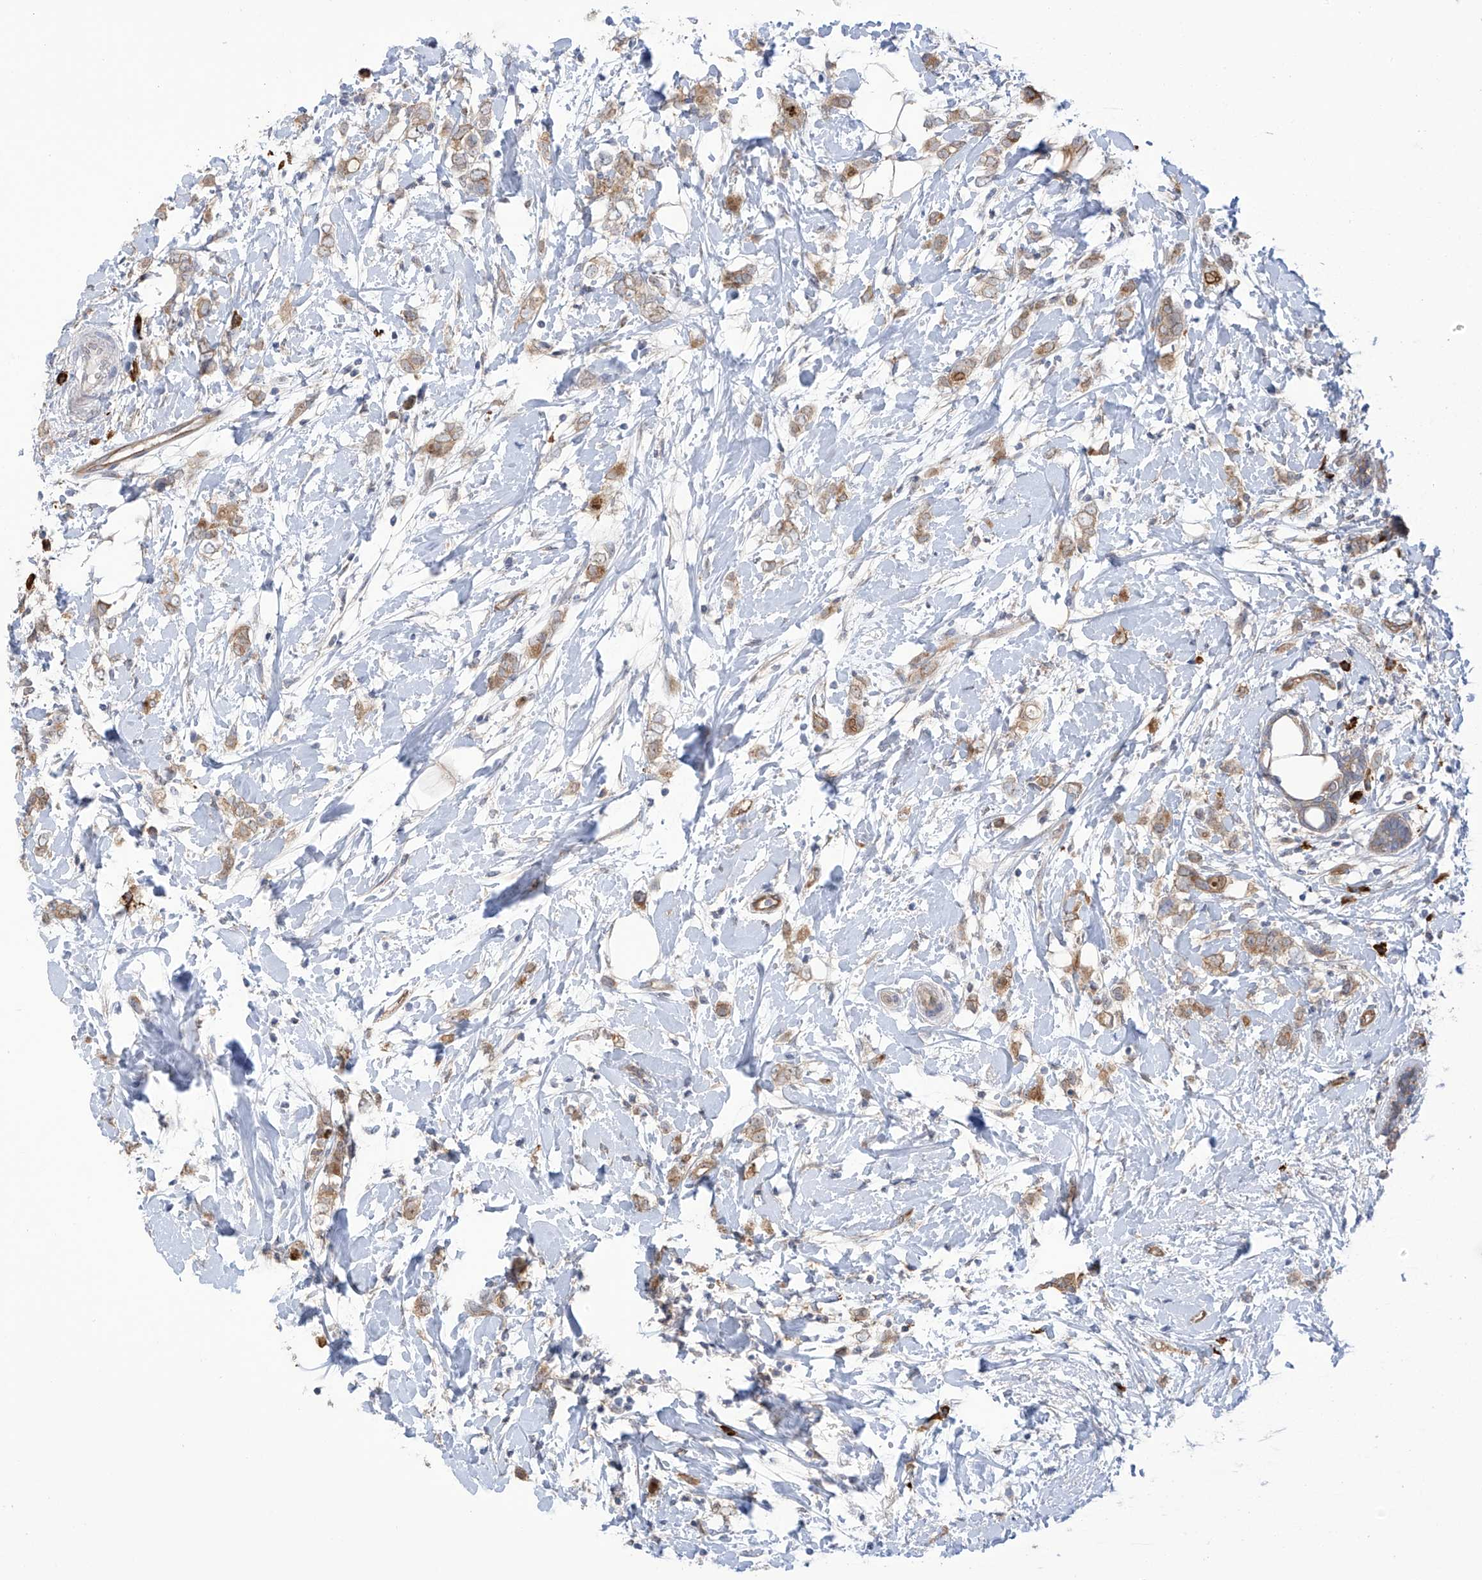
{"staining": {"intensity": "weak", "quantity": ">75%", "location": "cytoplasmic/membranous"}, "tissue": "breast cancer", "cell_type": "Tumor cells", "image_type": "cancer", "snomed": [{"axis": "morphology", "description": "Normal tissue, NOS"}, {"axis": "morphology", "description": "Lobular carcinoma"}, {"axis": "topography", "description": "Breast"}], "caption": "Tumor cells display low levels of weak cytoplasmic/membranous positivity in about >75% of cells in breast cancer (lobular carcinoma).", "gene": "KIAA1522", "patient": {"sex": "female", "age": 47}}